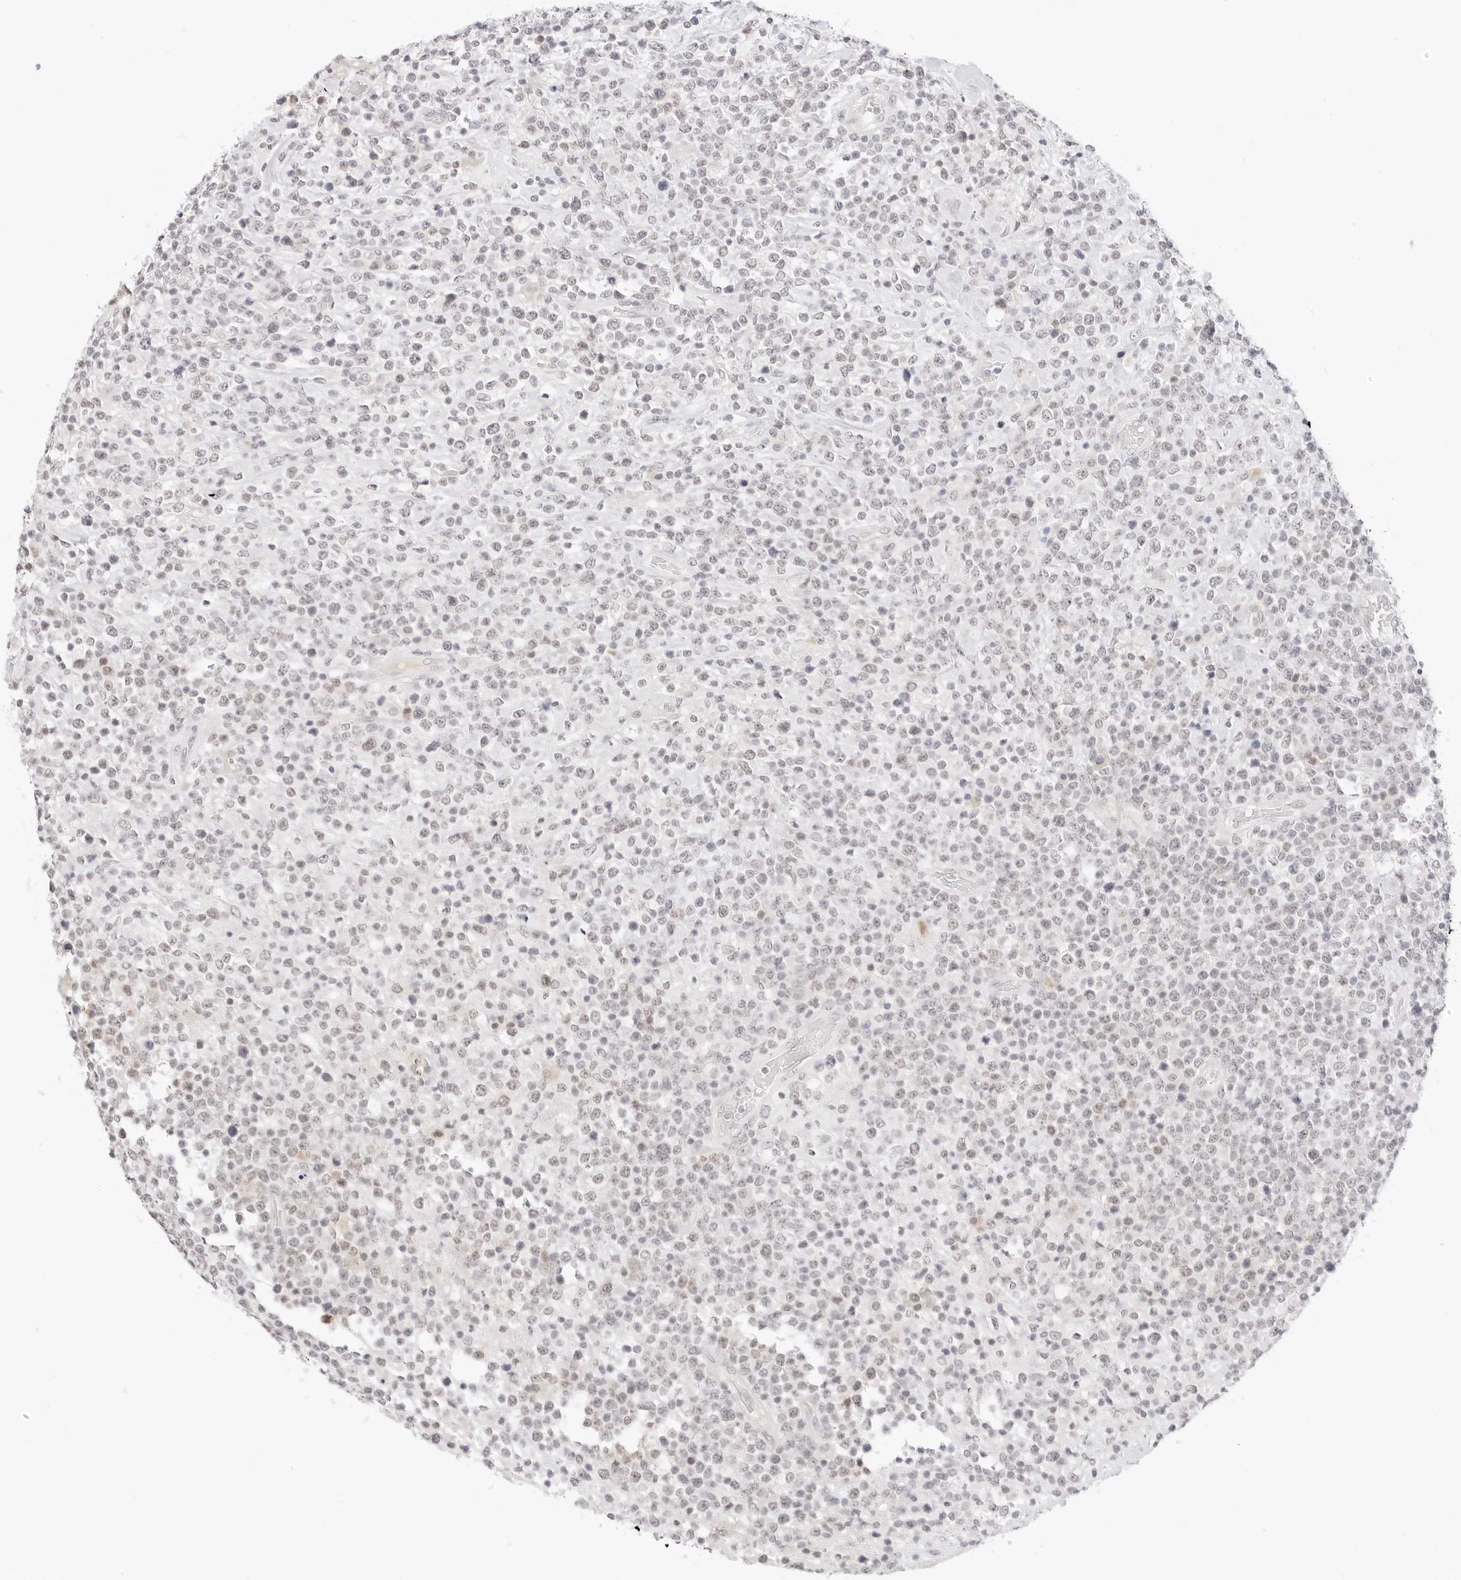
{"staining": {"intensity": "weak", "quantity": "<25%", "location": "nuclear"}, "tissue": "lymphoma", "cell_type": "Tumor cells", "image_type": "cancer", "snomed": [{"axis": "morphology", "description": "Malignant lymphoma, non-Hodgkin's type, High grade"}, {"axis": "topography", "description": "Colon"}], "caption": "An IHC micrograph of high-grade malignant lymphoma, non-Hodgkin's type is shown. There is no staining in tumor cells of high-grade malignant lymphoma, non-Hodgkin's type. Brightfield microscopy of immunohistochemistry stained with DAB (3,3'-diaminobenzidine) (brown) and hematoxylin (blue), captured at high magnification.", "gene": "XKR4", "patient": {"sex": "female", "age": 53}}